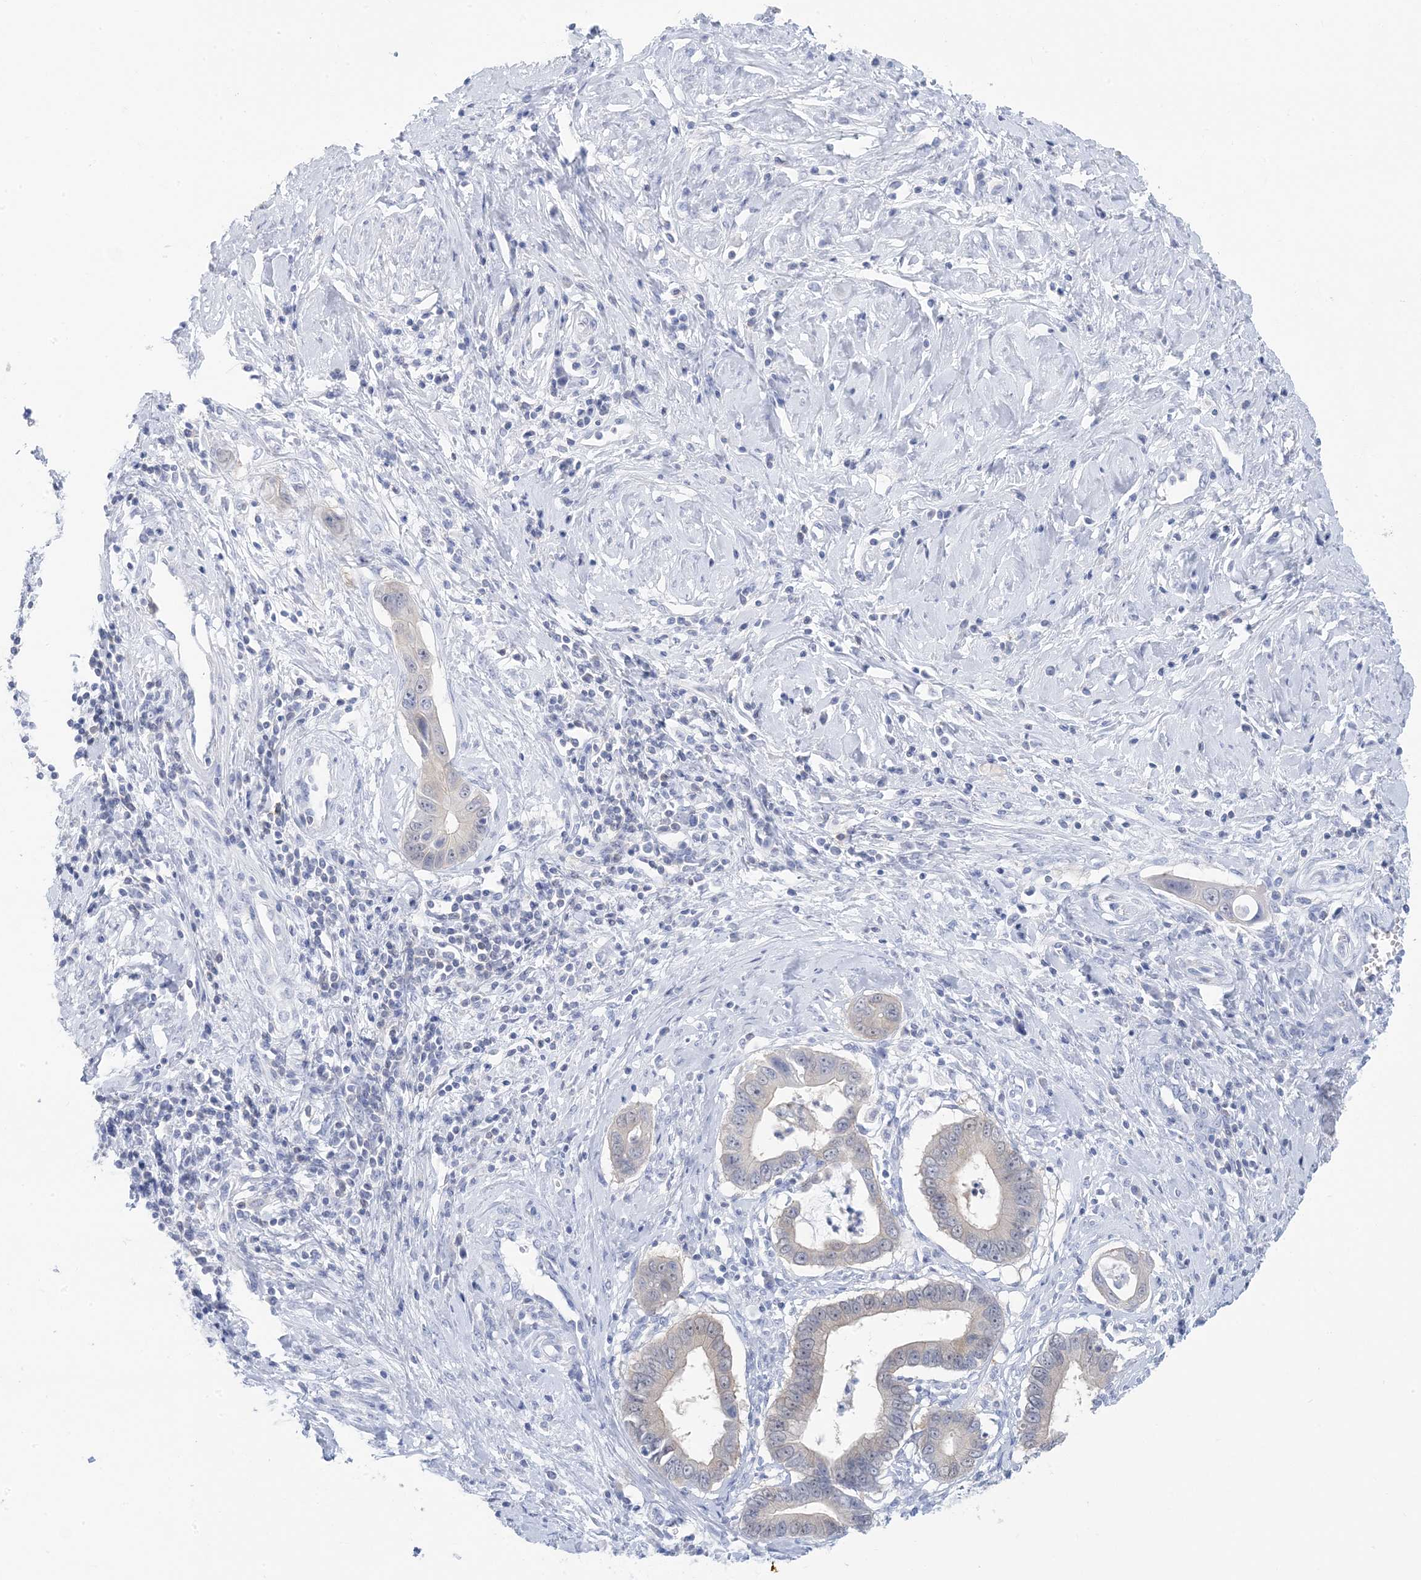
{"staining": {"intensity": "negative", "quantity": "none", "location": "none"}, "tissue": "cervical cancer", "cell_type": "Tumor cells", "image_type": "cancer", "snomed": [{"axis": "morphology", "description": "Adenocarcinoma, NOS"}, {"axis": "topography", "description": "Cervix"}], "caption": "IHC image of cervical cancer (adenocarcinoma) stained for a protein (brown), which reveals no expression in tumor cells.", "gene": "SH3YL1", "patient": {"sex": "female", "age": 44}}